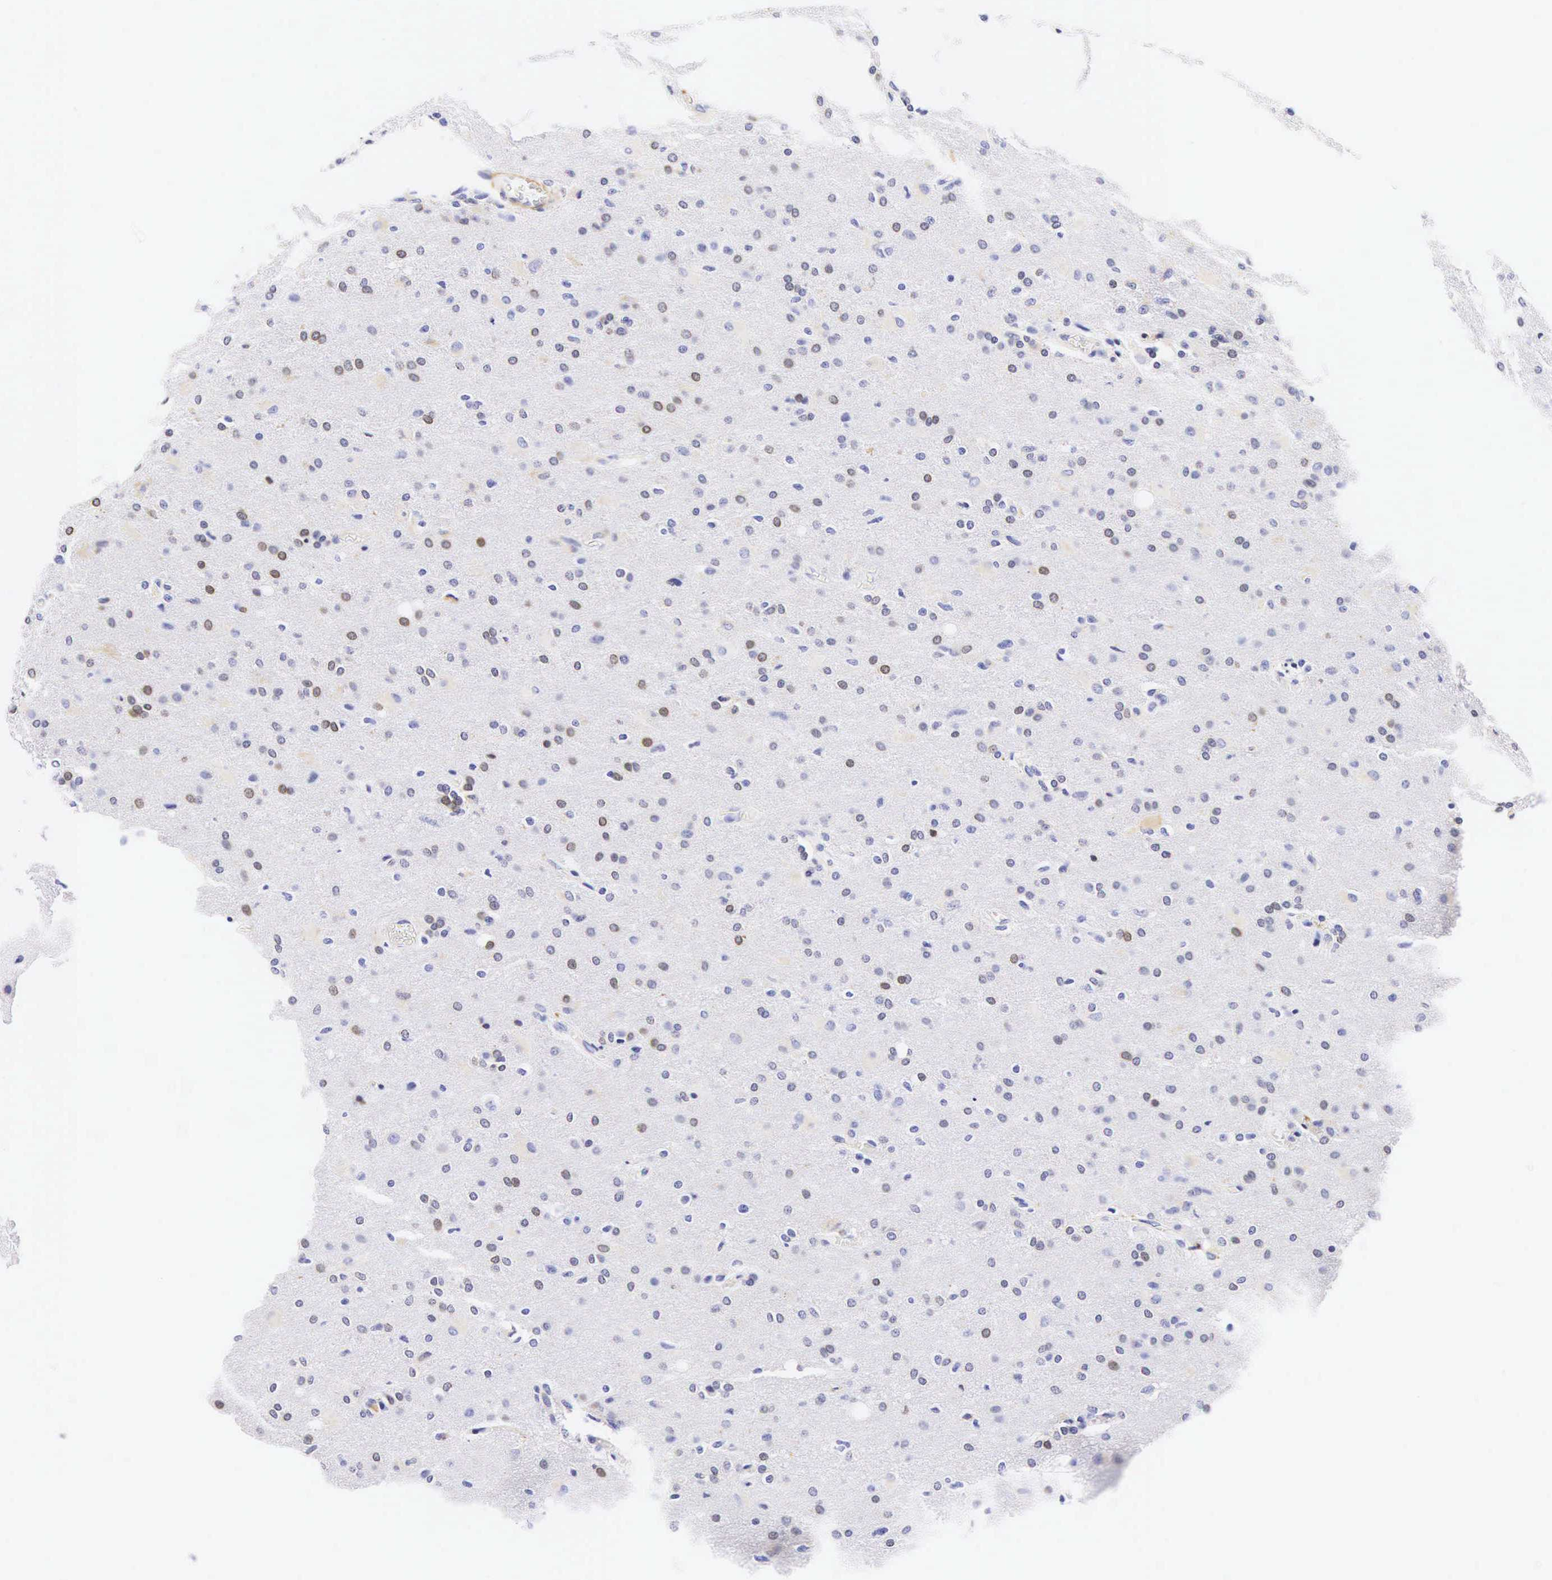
{"staining": {"intensity": "negative", "quantity": "none", "location": "none"}, "tissue": "glioma", "cell_type": "Tumor cells", "image_type": "cancer", "snomed": [{"axis": "morphology", "description": "Glioma, malignant, High grade"}, {"axis": "topography", "description": "Brain"}], "caption": "Glioma stained for a protein using immunohistochemistry (IHC) displays no expression tumor cells.", "gene": "CNN1", "patient": {"sex": "male", "age": 68}}